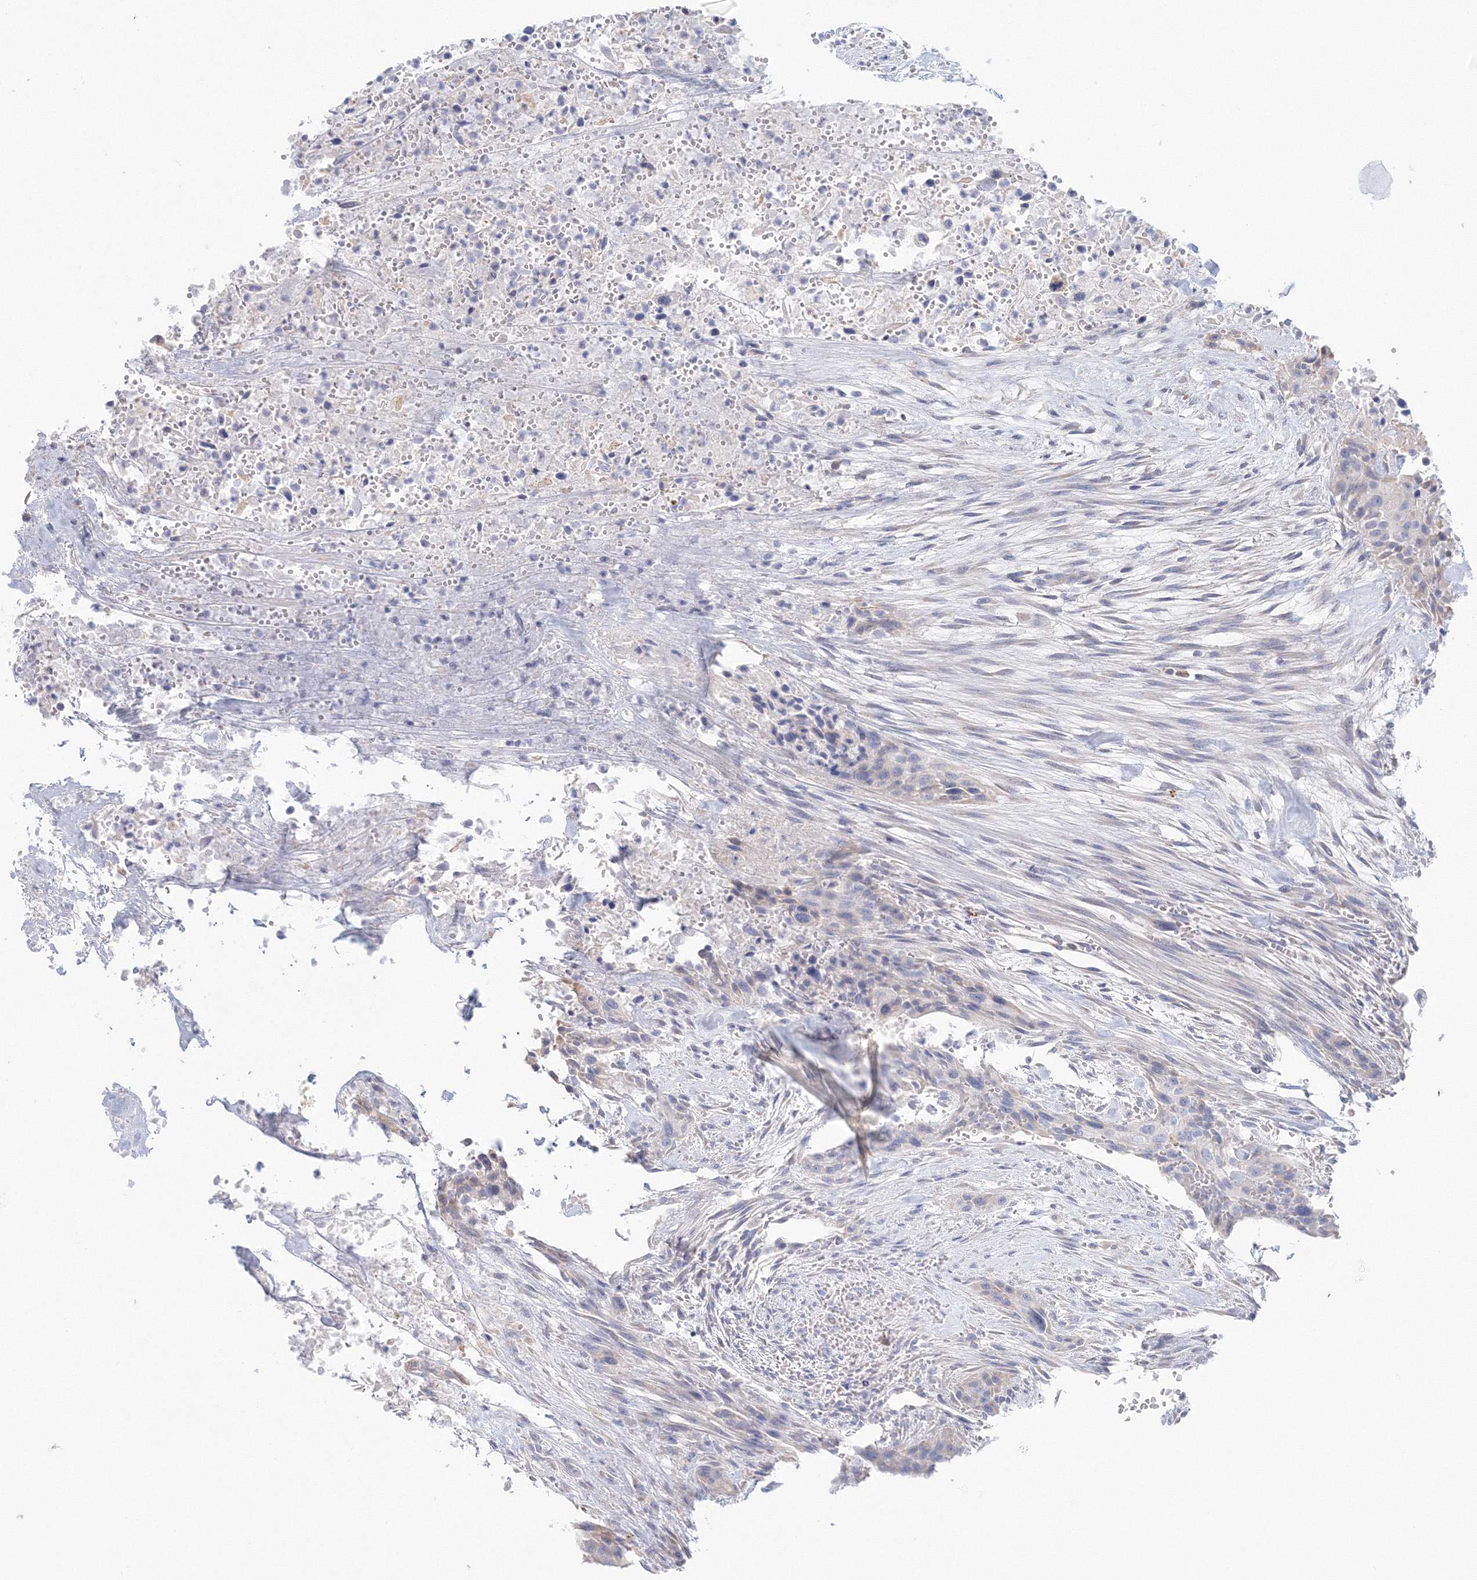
{"staining": {"intensity": "weak", "quantity": "<25%", "location": "cytoplasmic/membranous"}, "tissue": "urothelial cancer", "cell_type": "Tumor cells", "image_type": "cancer", "snomed": [{"axis": "morphology", "description": "Urothelial carcinoma, High grade"}, {"axis": "topography", "description": "Urinary bladder"}], "caption": "High-grade urothelial carcinoma was stained to show a protein in brown. There is no significant expression in tumor cells.", "gene": "VSIG1", "patient": {"sex": "male", "age": 35}}